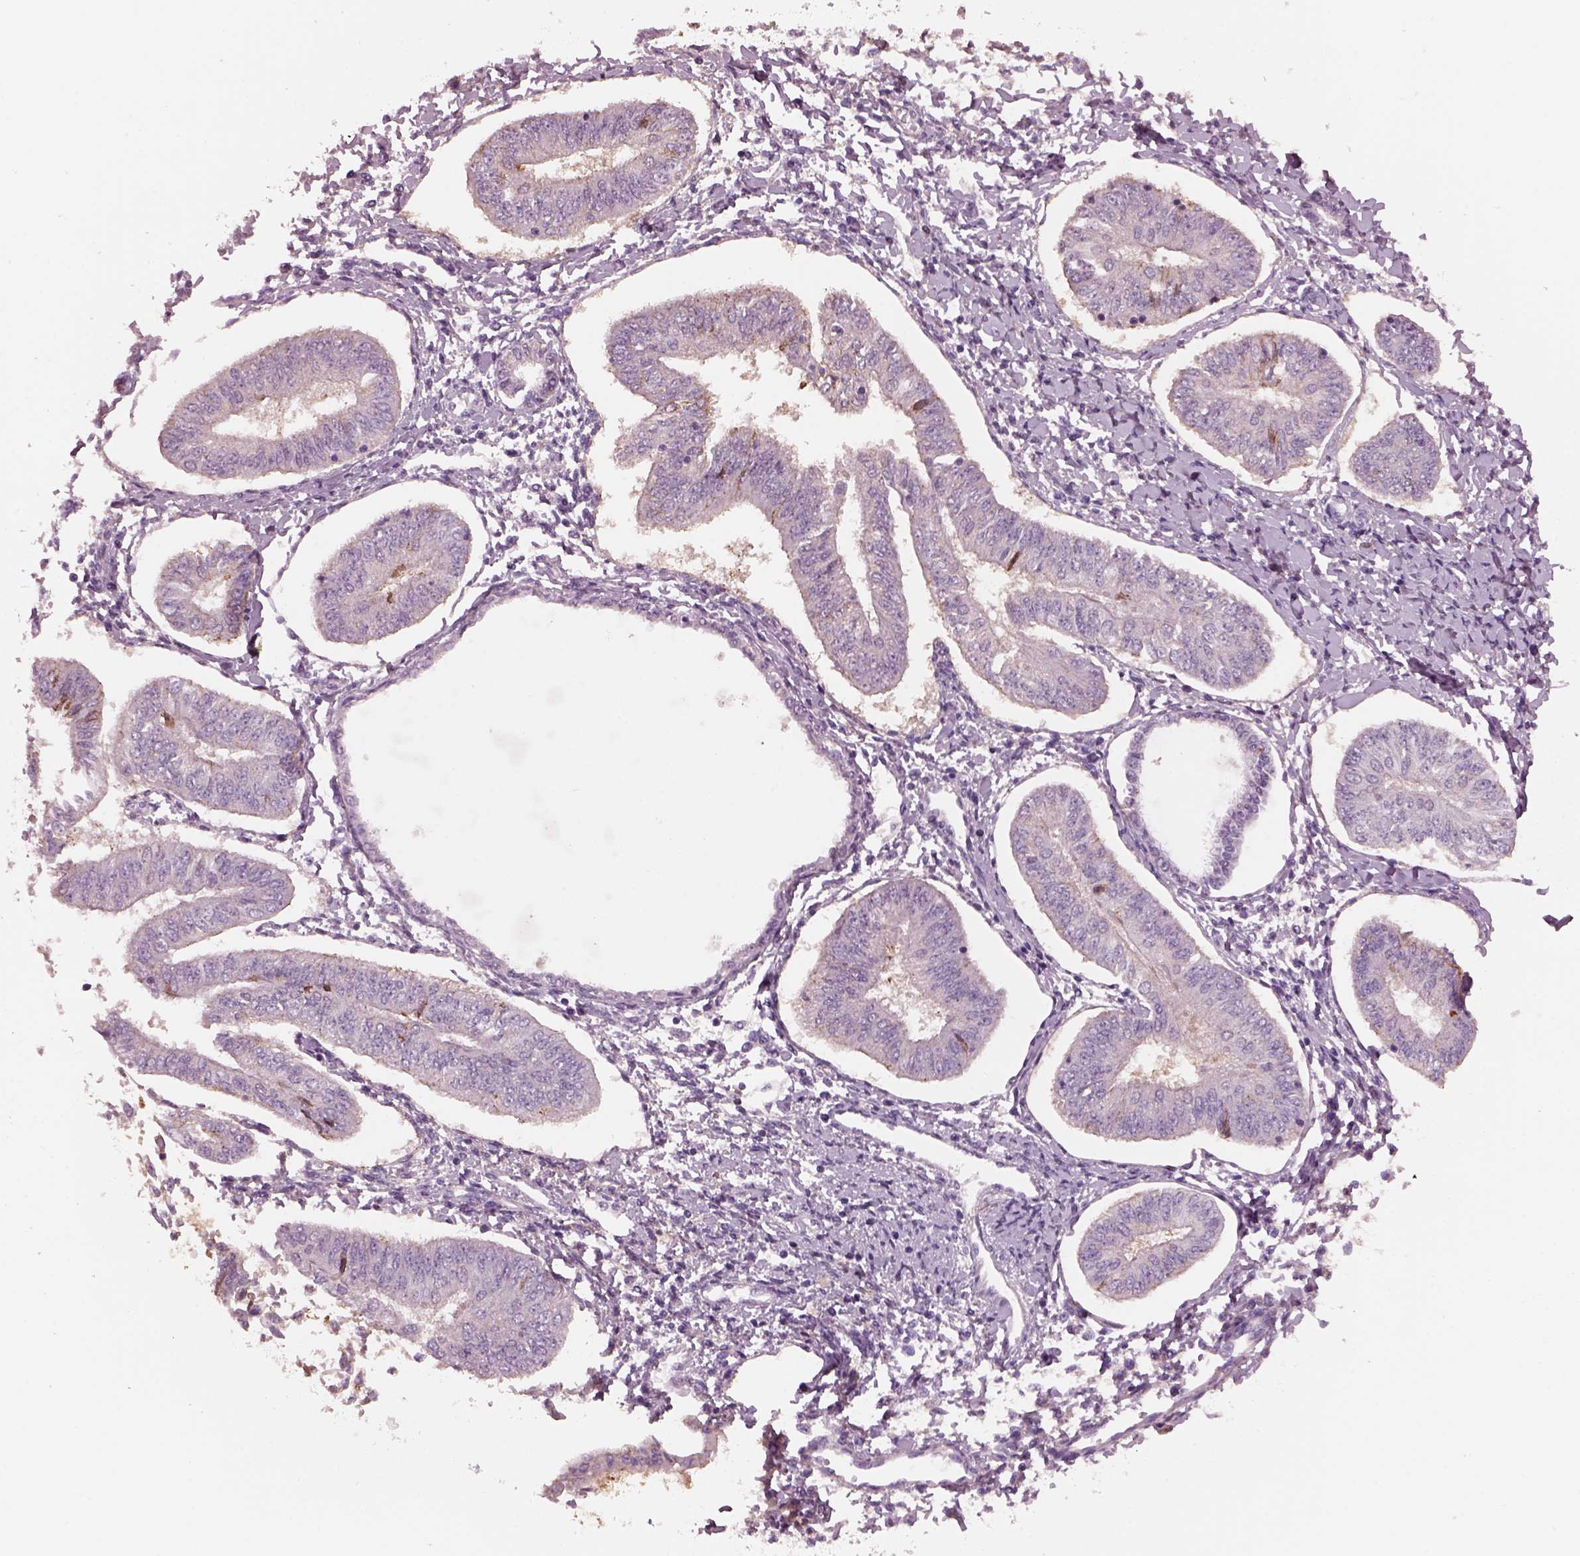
{"staining": {"intensity": "moderate", "quantity": "<25%", "location": "cytoplasmic/membranous"}, "tissue": "endometrial cancer", "cell_type": "Tumor cells", "image_type": "cancer", "snomed": [{"axis": "morphology", "description": "Adenocarcinoma, NOS"}, {"axis": "topography", "description": "Endometrium"}], "caption": "There is low levels of moderate cytoplasmic/membranous positivity in tumor cells of endometrial cancer (adenocarcinoma), as demonstrated by immunohistochemical staining (brown color).", "gene": "SRI", "patient": {"sex": "female", "age": 58}}